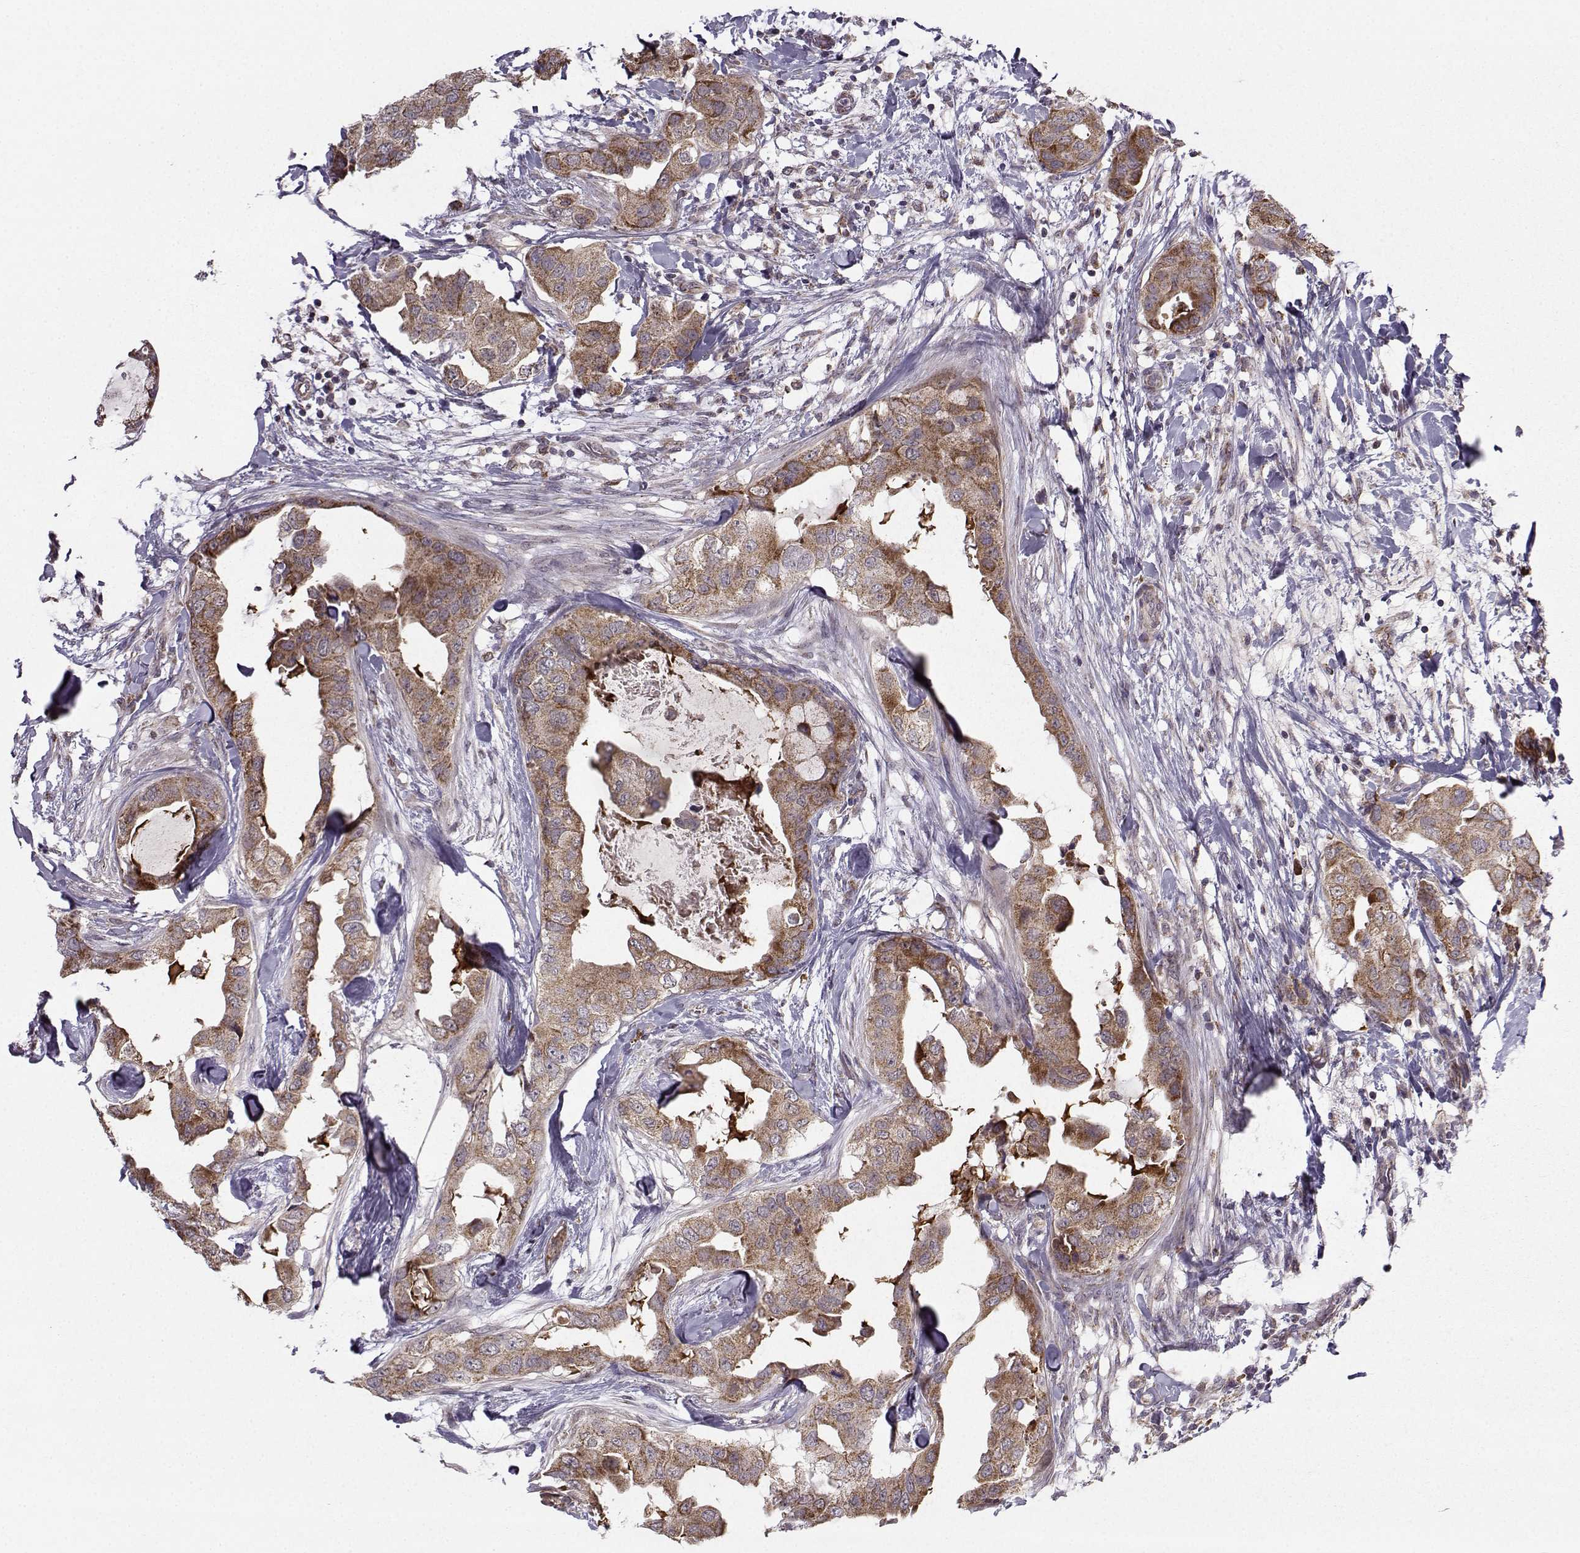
{"staining": {"intensity": "strong", "quantity": ">75%", "location": "cytoplasmic/membranous"}, "tissue": "breast cancer", "cell_type": "Tumor cells", "image_type": "cancer", "snomed": [{"axis": "morphology", "description": "Normal tissue, NOS"}, {"axis": "morphology", "description": "Duct carcinoma"}, {"axis": "topography", "description": "Breast"}], "caption": "Breast cancer stained with a protein marker shows strong staining in tumor cells.", "gene": "NECAB3", "patient": {"sex": "female", "age": 40}}